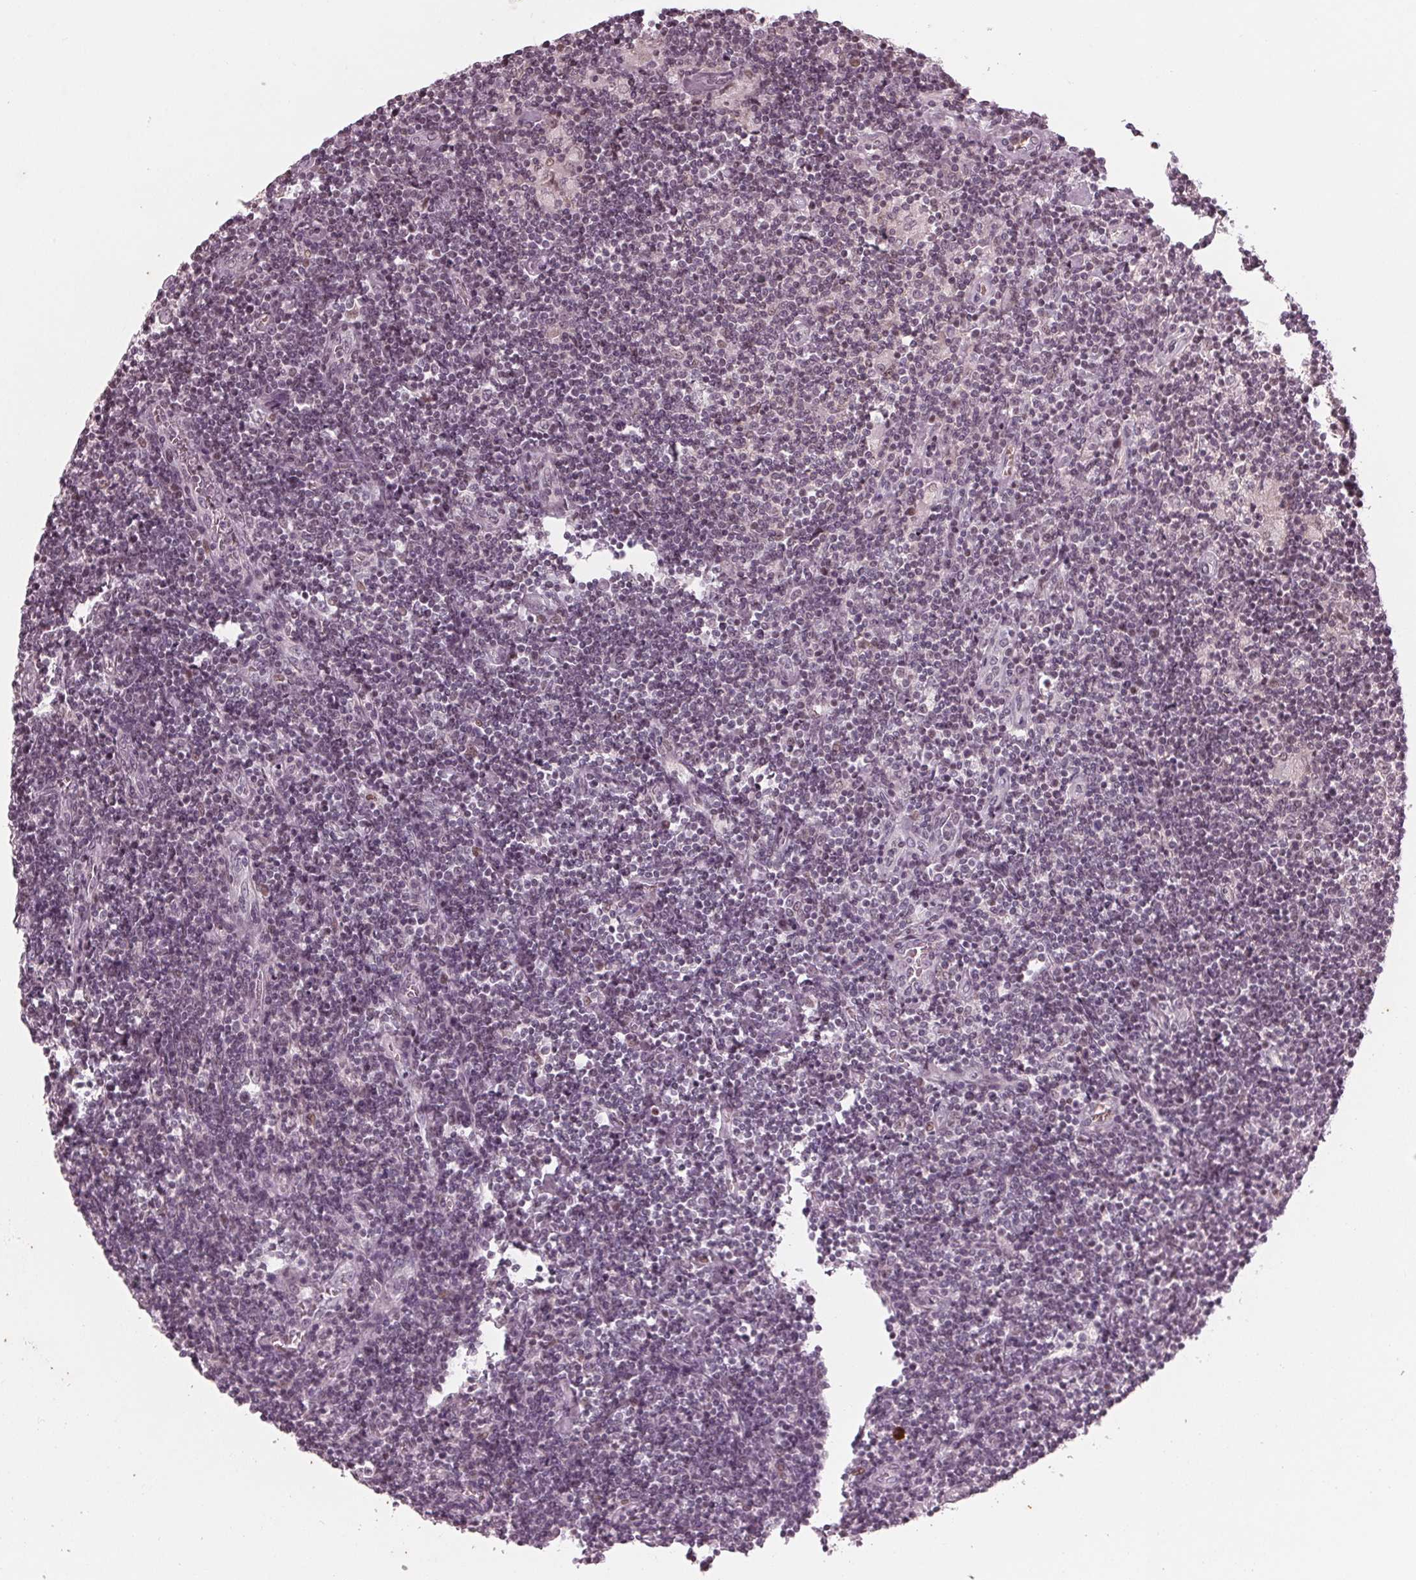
{"staining": {"intensity": "weak", "quantity": "25%-75%", "location": "nuclear"}, "tissue": "lymphoma", "cell_type": "Tumor cells", "image_type": "cancer", "snomed": [{"axis": "morphology", "description": "Hodgkin's disease, NOS"}, {"axis": "topography", "description": "Lymph node"}], "caption": "IHC micrograph of human Hodgkin's disease stained for a protein (brown), which exhibits low levels of weak nuclear positivity in approximately 25%-75% of tumor cells.", "gene": "DNMT3L", "patient": {"sex": "male", "age": 40}}